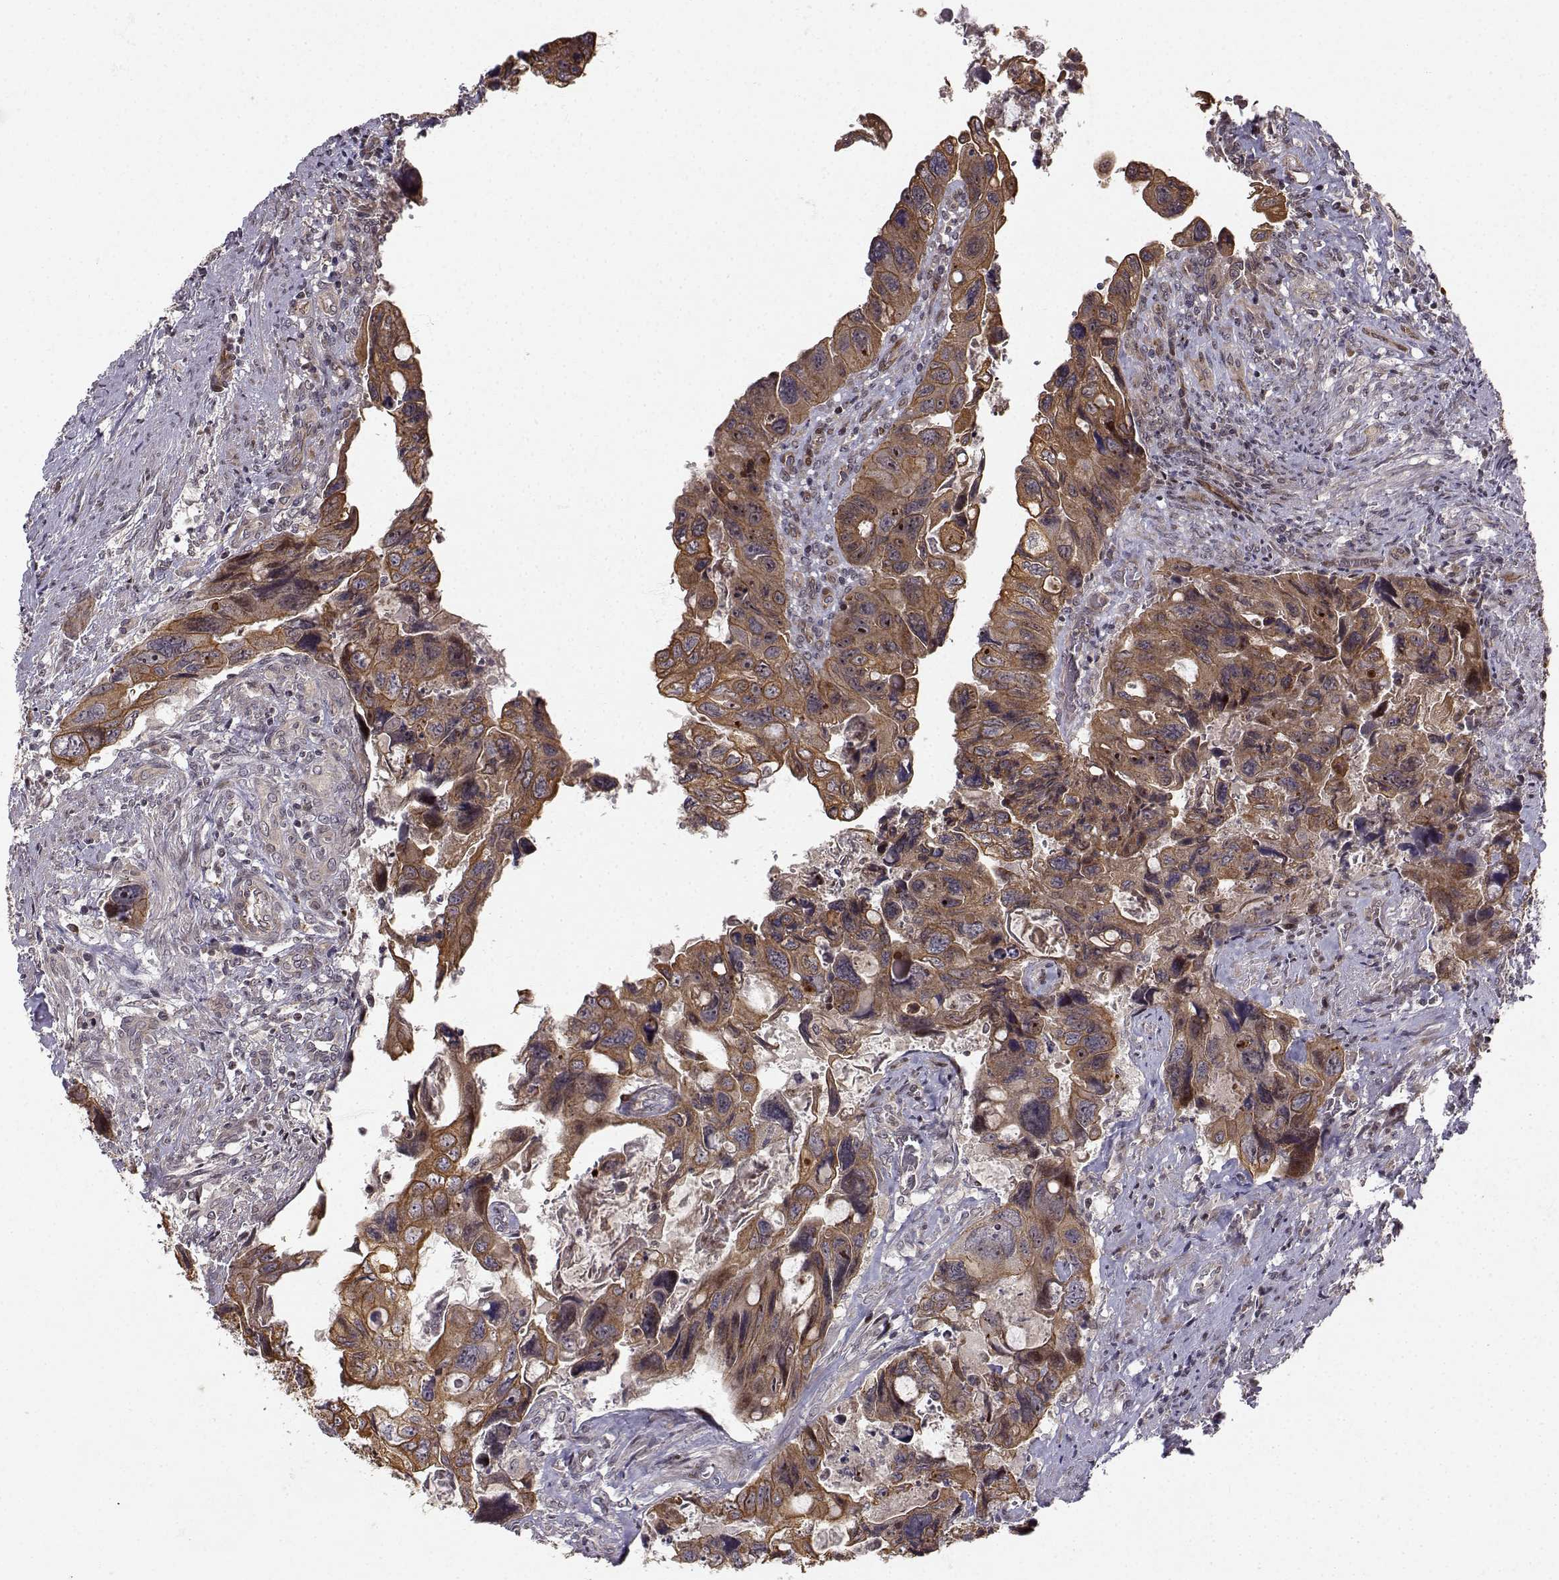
{"staining": {"intensity": "strong", "quantity": "25%-75%", "location": "cytoplasmic/membranous"}, "tissue": "colorectal cancer", "cell_type": "Tumor cells", "image_type": "cancer", "snomed": [{"axis": "morphology", "description": "Adenocarcinoma, NOS"}, {"axis": "topography", "description": "Rectum"}], "caption": "Approximately 25%-75% of tumor cells in human colorectal cancer reveal strong cytoplasmic/membranous protein positivity as visualized by brown immunohistochemical staining.", "gene": "APC", "patient": {"sex": "male", "age": 62}}